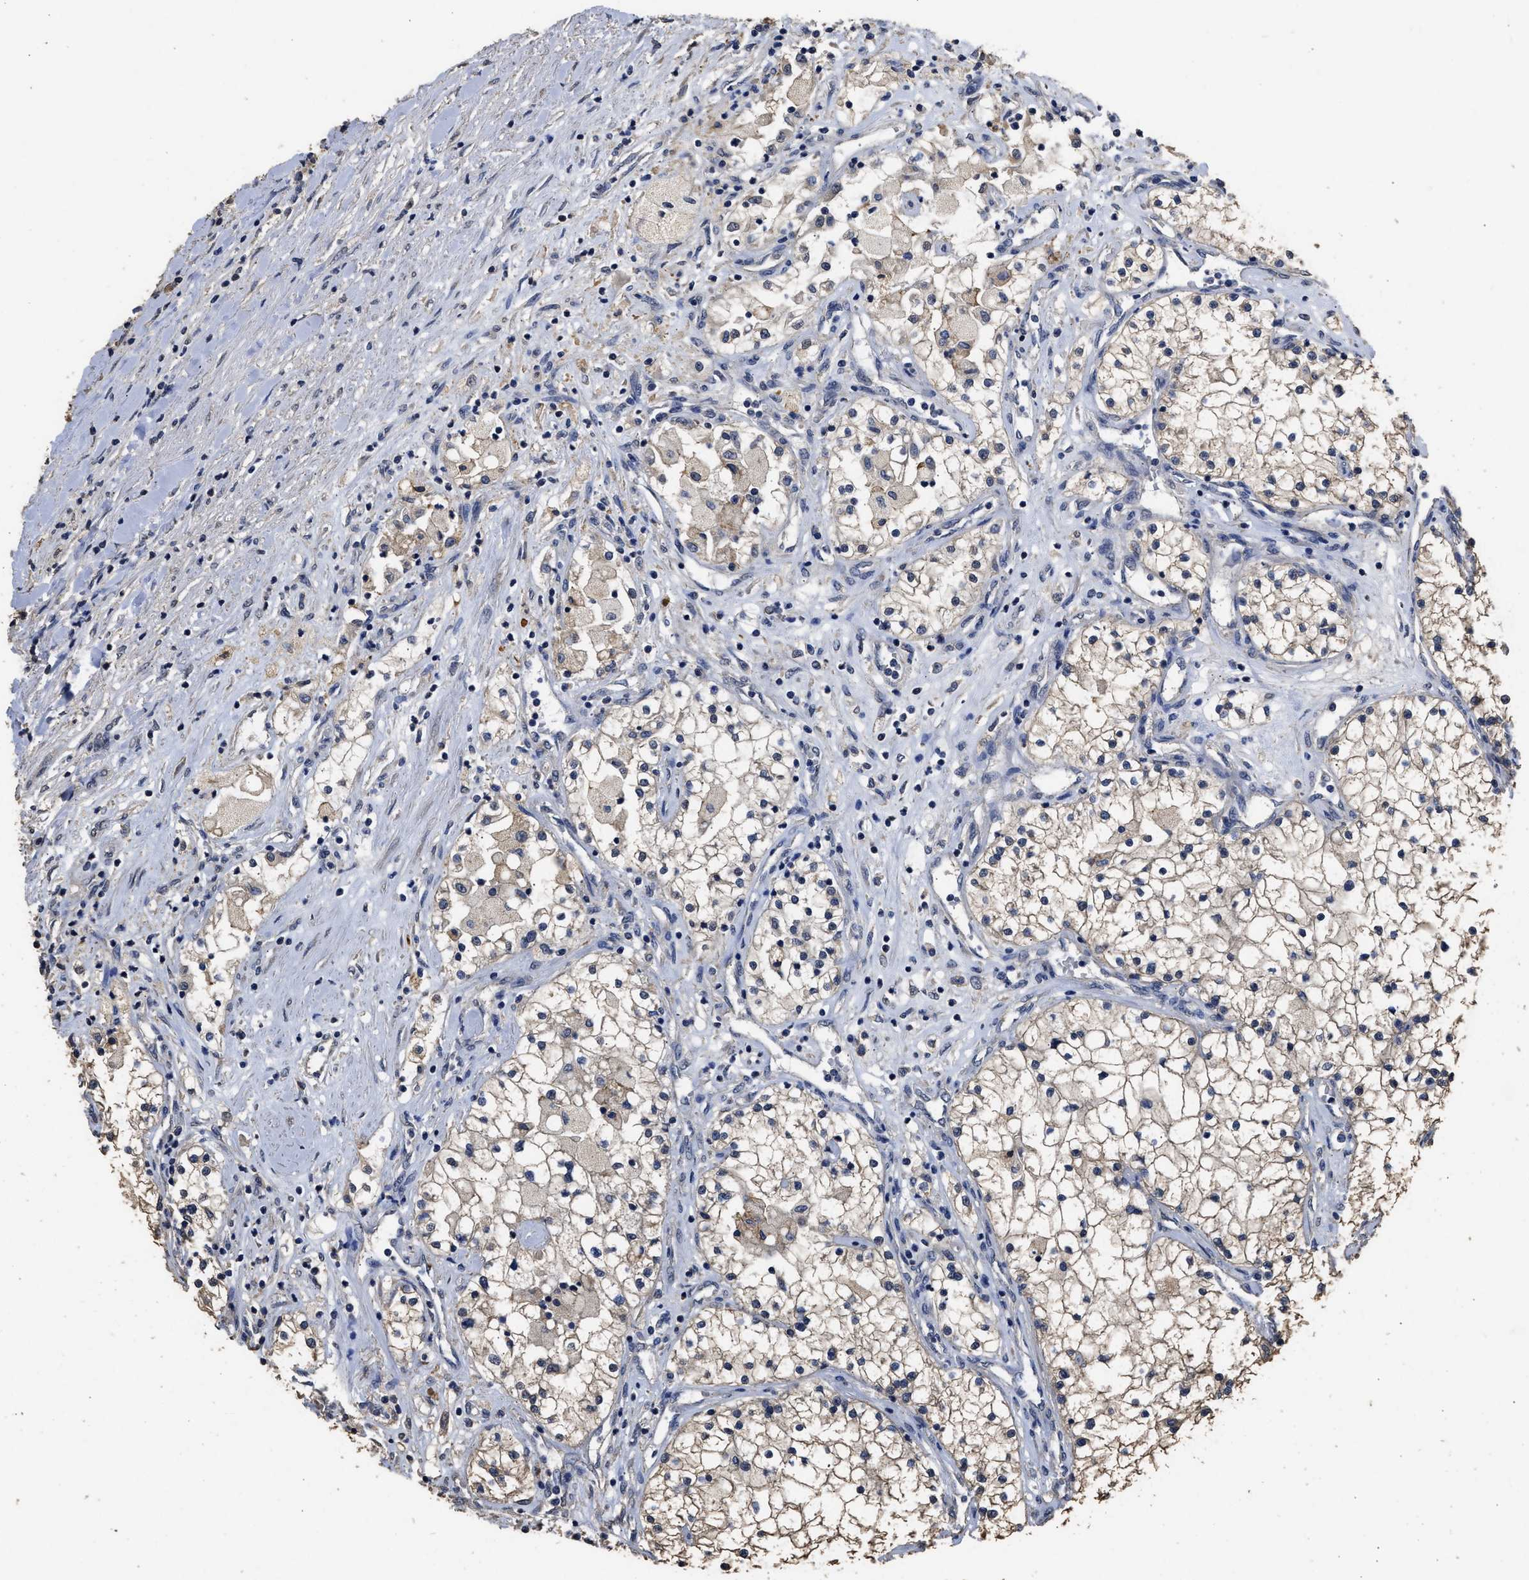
{"staining": {"intensity": "weak", "quantity": ">75%", "location": "cytoplasmic/membranous"}, "tissue": "renal cancer", "cell_type": "Tumor cells", "image_type": "cancer", "snomed": [{"axis": "morphology", "description": "Adenocarcinoma, NOS"}, {"axis": "topography", "description": "Kidney"}], "caption": "High-magnification brightfield microscopy of adenocarcinoma (renal) stained with DAB (3,3'-diaminobenzidine) (brown) and counterstained with hematoxylin (blue). tumor cells exhibit weak cytoplasmic/membranous staining is appreciated in about>75% of cells.", "gene": "SPINT2", "patient": {"sex": "male", "age": 68}}